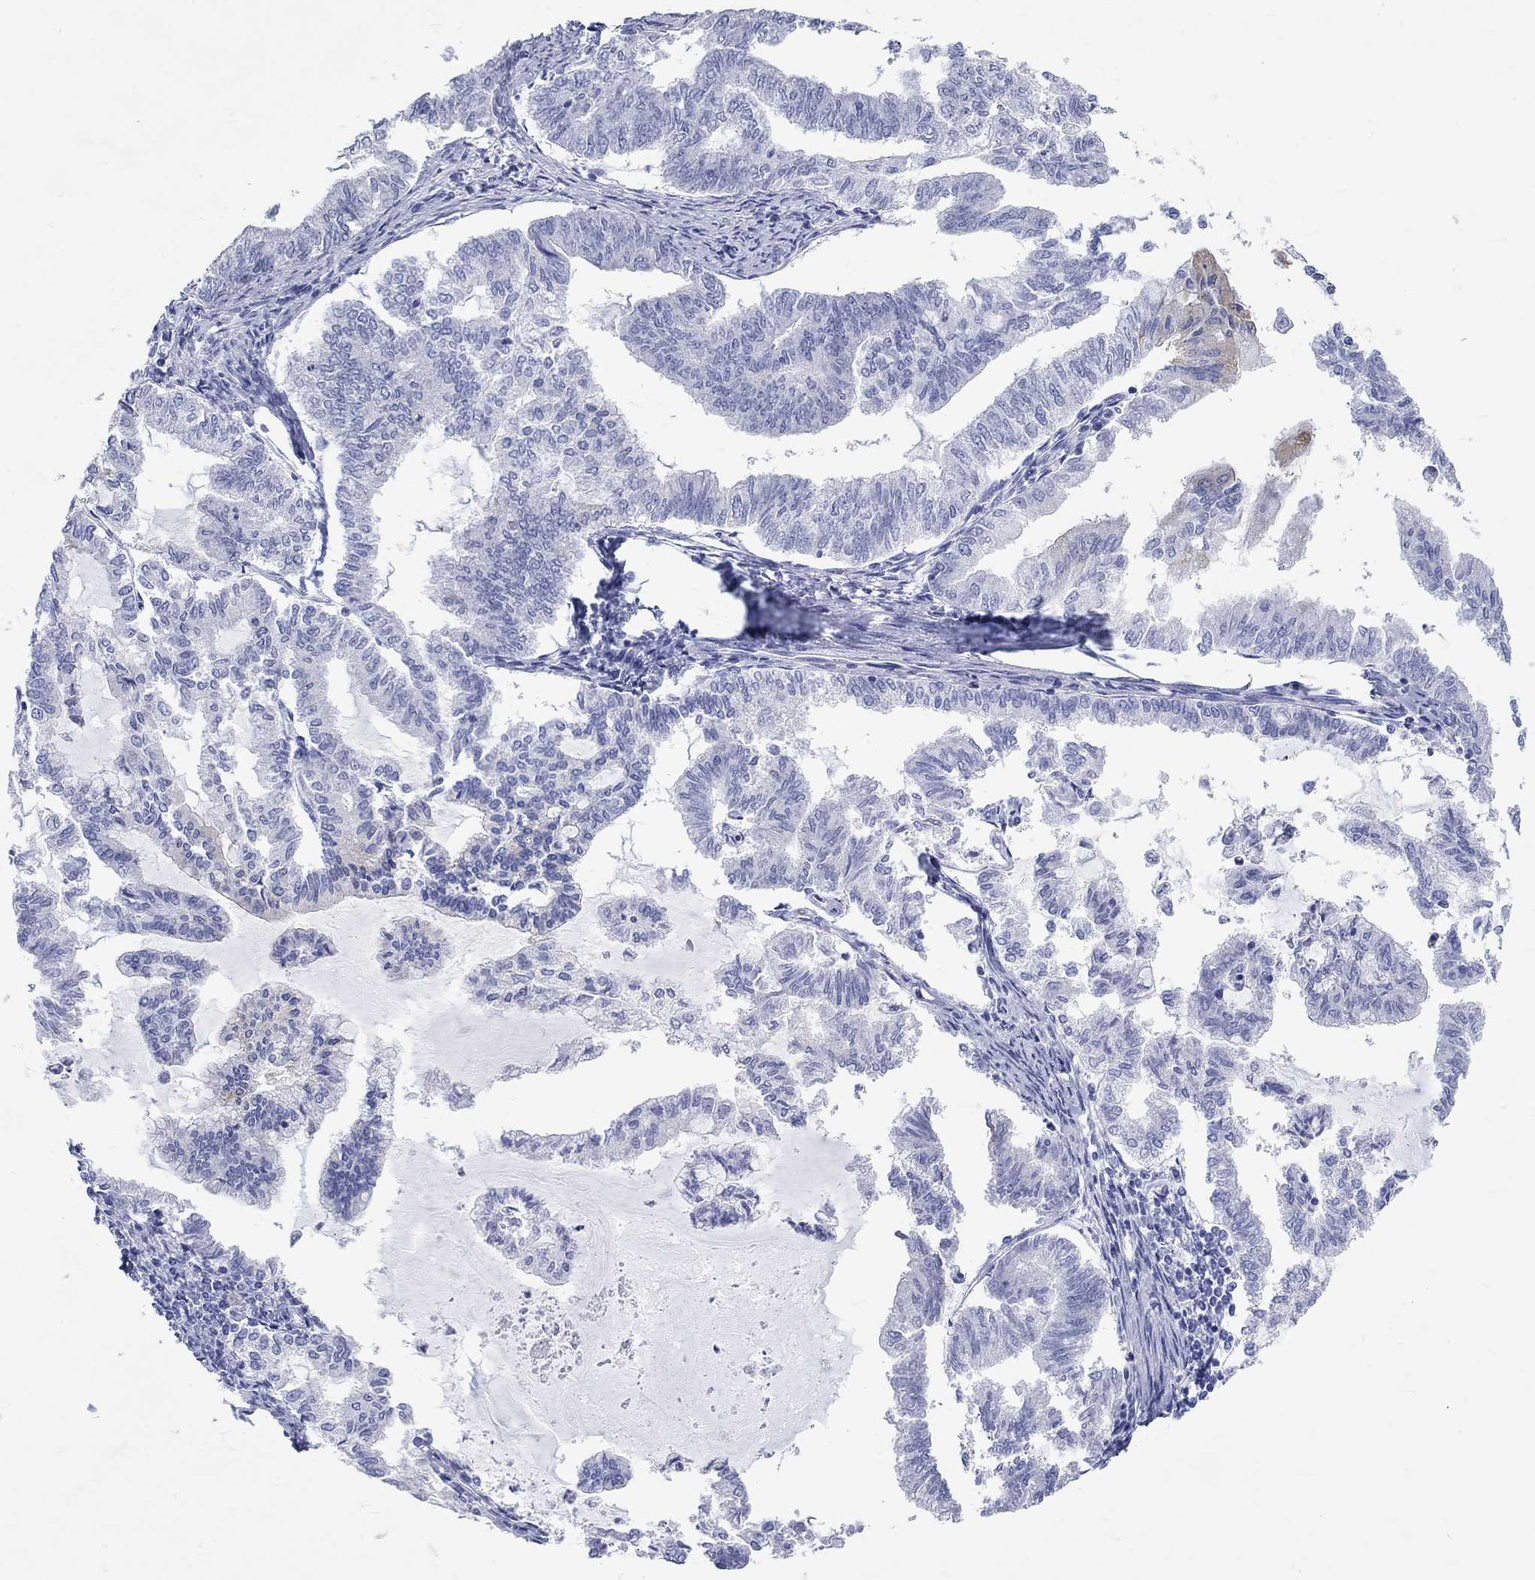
{"staining": {"intensity": "weak", "quantity": "<25%", "location": "cytoplasmic/membranous"}, "tissue": "endometrial cancer", "cell_type": "Tumor cells", "image_type": "cancer", "snomed": [{"axis": "morphology", "description": "Adenocarcinoma, NOS"}, {"axis": "topography", "description": "Endometrium"}], "caption": "Immunohistochemistry (IHC) micrograph of human endometrial adenocarcinoma stained for a protein (brown), which displays no expression in tumor cells.", "gene": "SPATA9", "patient": {"sex": "female", "age": 79}}